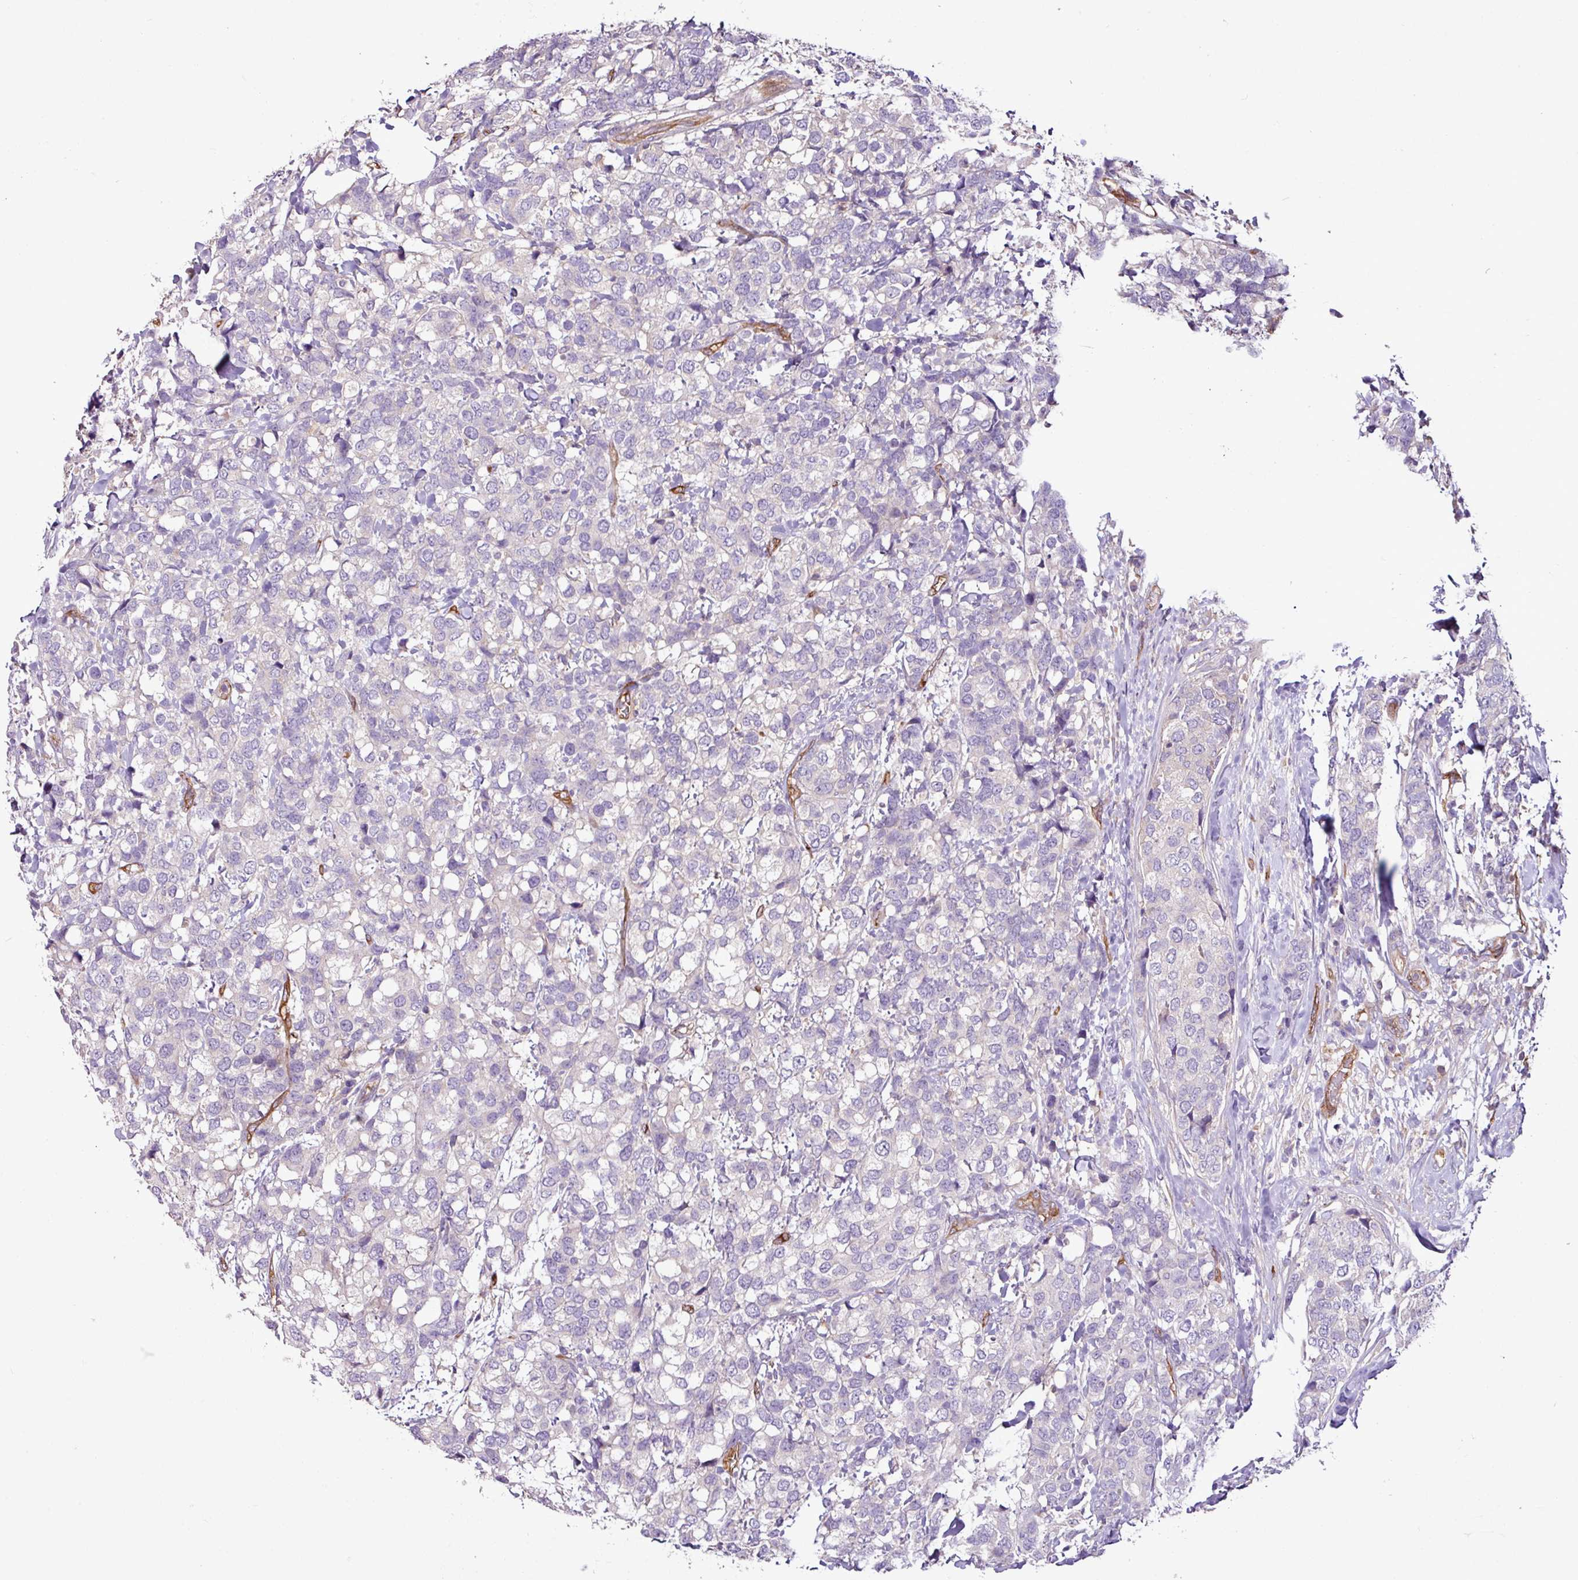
{"staining": {"intensity": "negative", "quantity": "none", "location": "none"}, "tissue": "breast cancer", "cell_type": "Tumor cells", "image_type": "cancer", "snomed": [{"axis": "morphology", "description": "Lobular carcinoma"}, {"axis": "topography", "description": "Breast"}], "caption": "Immunohistochemistry (IHC) micrograph of neoplastic tissue: human breast cancer (lobular carcinoma) stained with DAB shows no significant protein expression in tumor cells.", "gene": "ZNF106", "patient": {"sex": "female", "age": 59}}